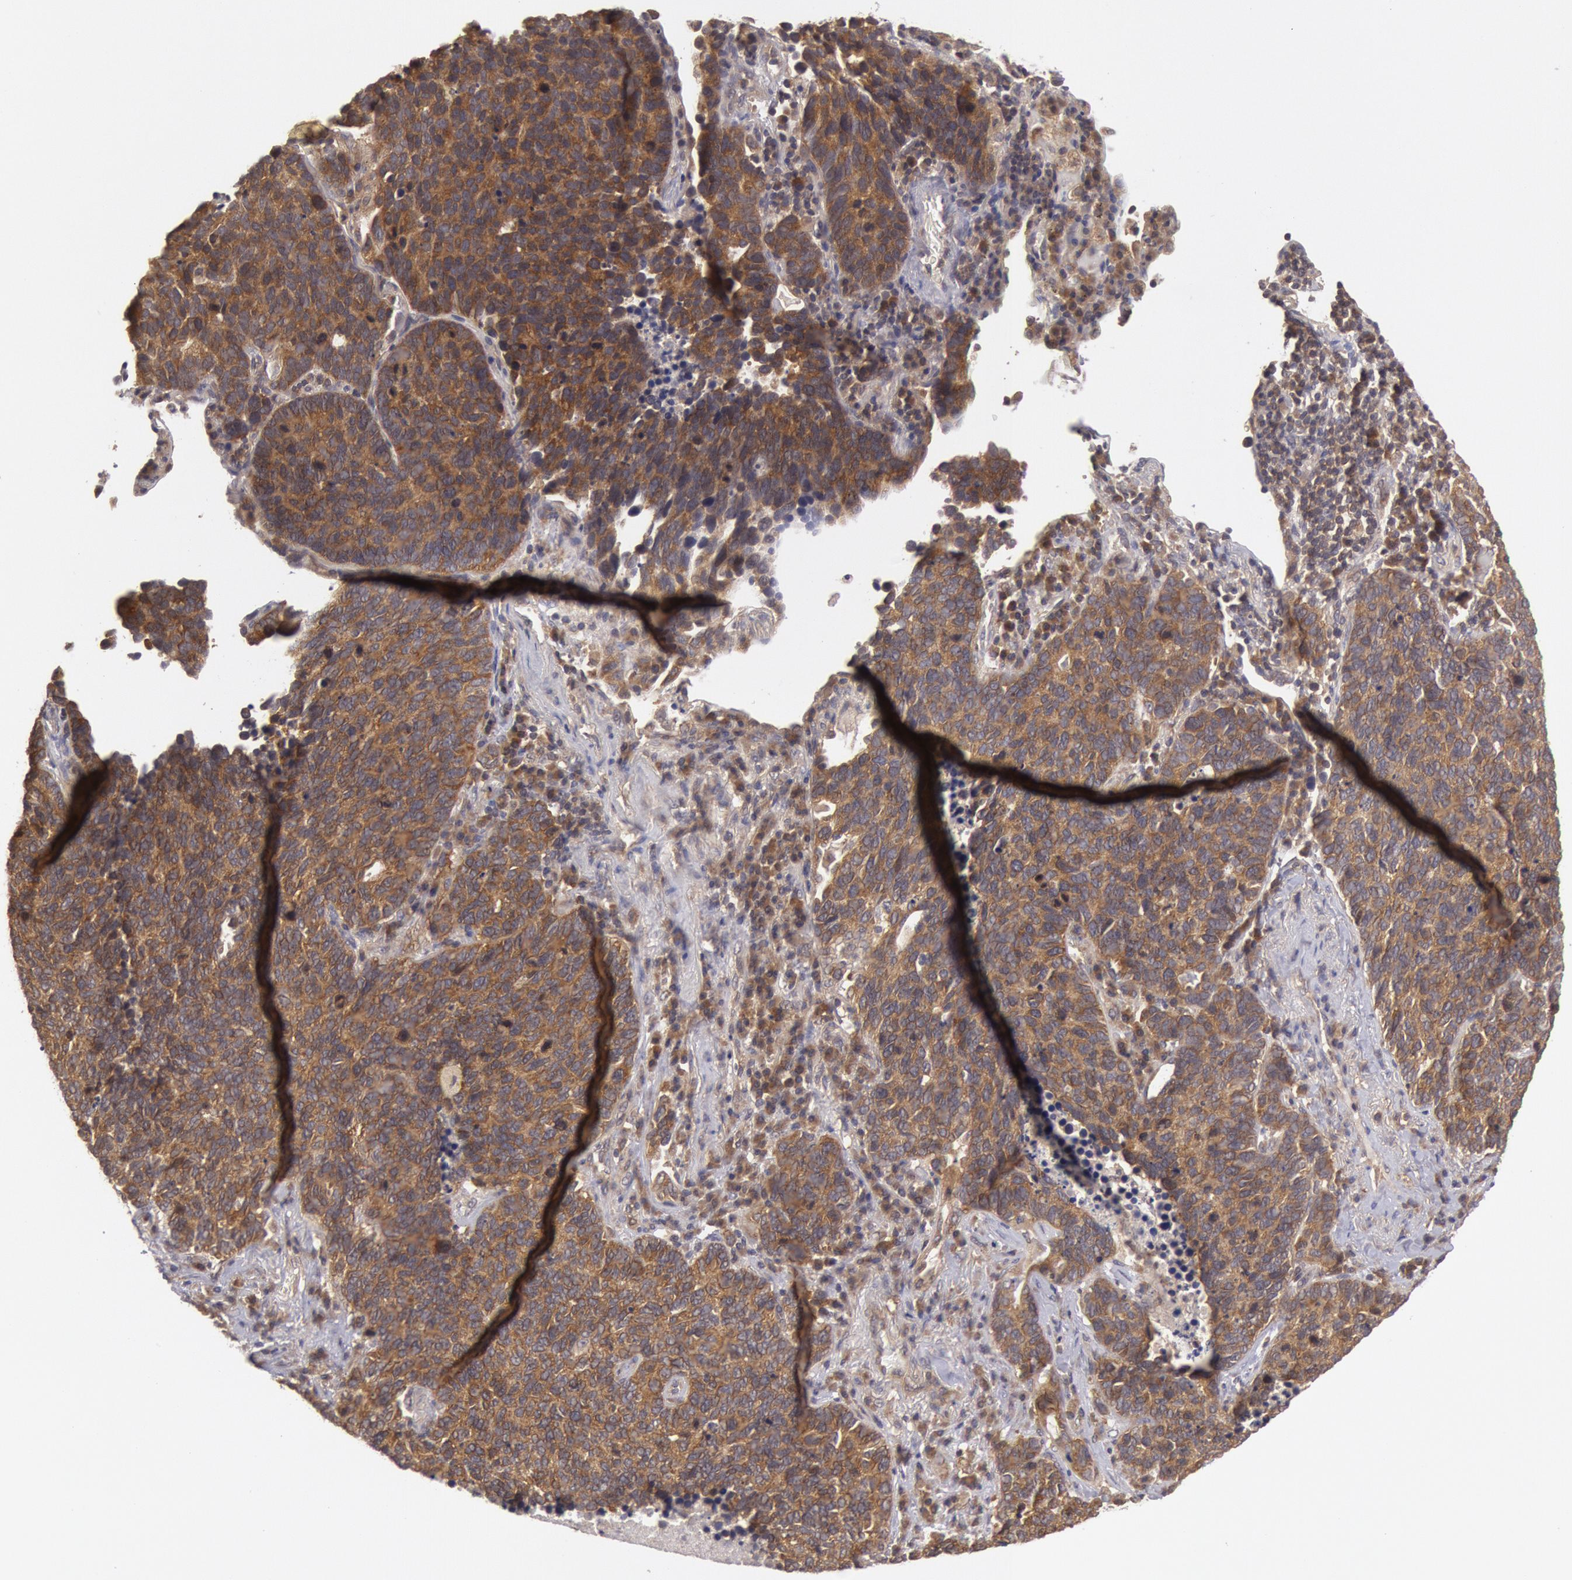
{"staining": {"intensity": "moderate", "quantity": ">75%", "location": "cytoplasmic/membranous"}, "tissue": "lung cancer", "cell_type": "Tumor cells", "image_type": "cancer", "snomed": [{"axis": "morphology", "description": "Neoplasm, malignant, NOS"}, {"axis": "topography", "description": "Lung"}], "caption": "Protein expression analysis of human malignant neoplasm (lung) reveals moderate cytoplasmic/membranous positivity in about >75% of tumor cells.", "gene": "BRAF", "patient": {"sex": "female", "age": 75}}